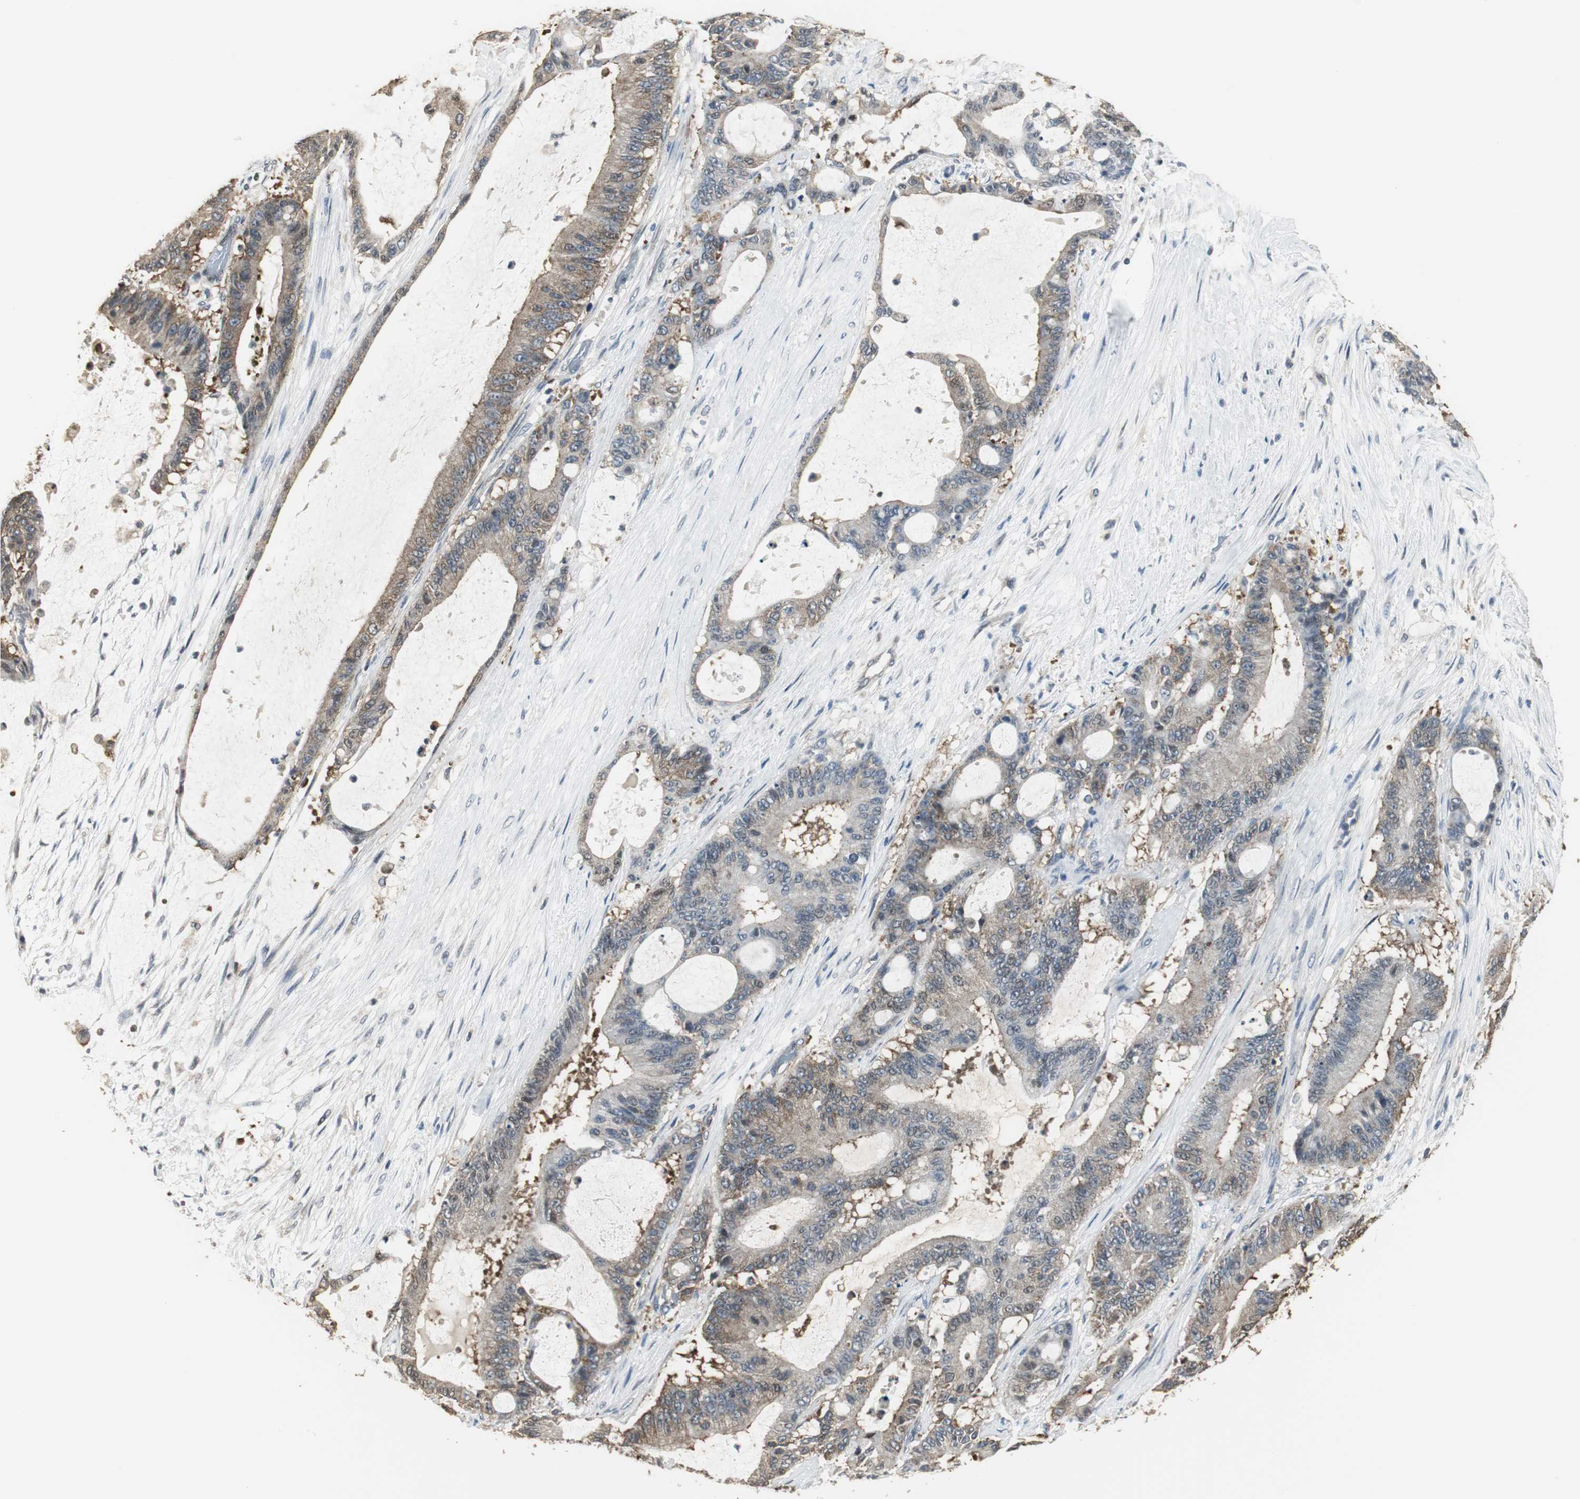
{"staining": {"intensity": "weak", "quantity": "25%-75%", "location": "cytoplasmic/membranous"}, "tissue": "liver cancer", "cell_type": "Tumor cells", "image_type": "cancer", "snomed": [{"axis": "morphology", "description": "Cholangiocarcinoma"}, {"axis": "topography", "description": "Liver"}], "caption": "Immunohistochemistry (IHC) image of neoplastic tissue: liver cancer stained using IHC displays low levels of weak protein expression localized specifically in the cytoplasmic/membranous of tumor cells, appearing as a cytoplasmic/membranous brown color.", "gene": "CCT5", "patient": {"sex": "female", "age": 73}}